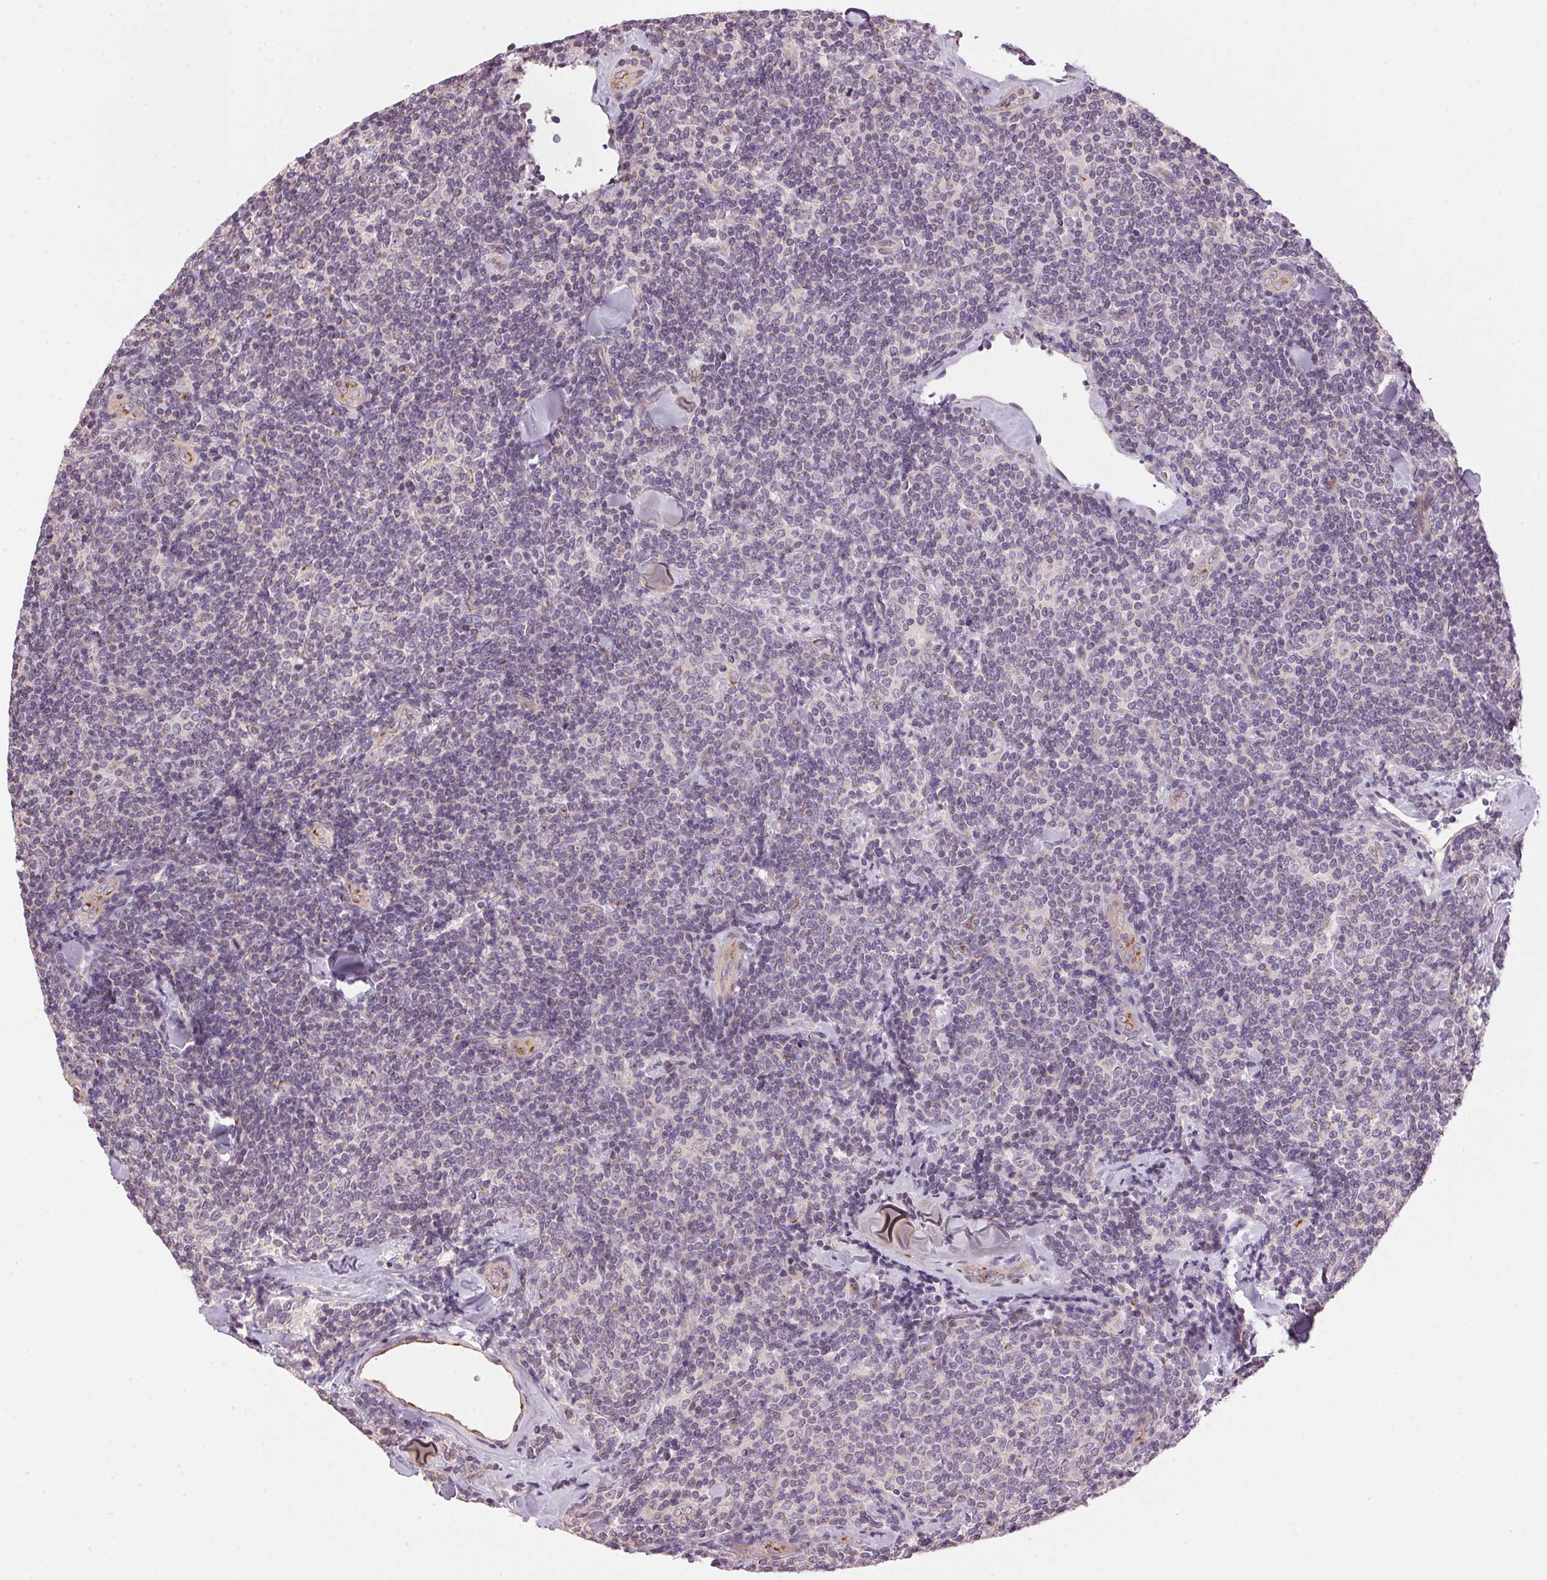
{"staining": {"intensity": "negative", "quantity": "none", "location": "none"}, "tissue": "lymphoma", "cell_type": "Tumor cells", "image_type": "cancer", "snomed": [{"axis": "morphology", "description": "Malignant lymphoma, non-Hodgkin's type, Low grade"}, {"axis": "topography", "description": "Lymph node"}], "caption": "DAB immunohistochemical staining of lymphoma reveals no significant expression in tumor cells. (Brightfield microscopy of DAB (3,3'-diaminobenzidine) IHC at high magnification).", "gene": "GOLPH3", "patient": {"sex": "female", "age": 56}}